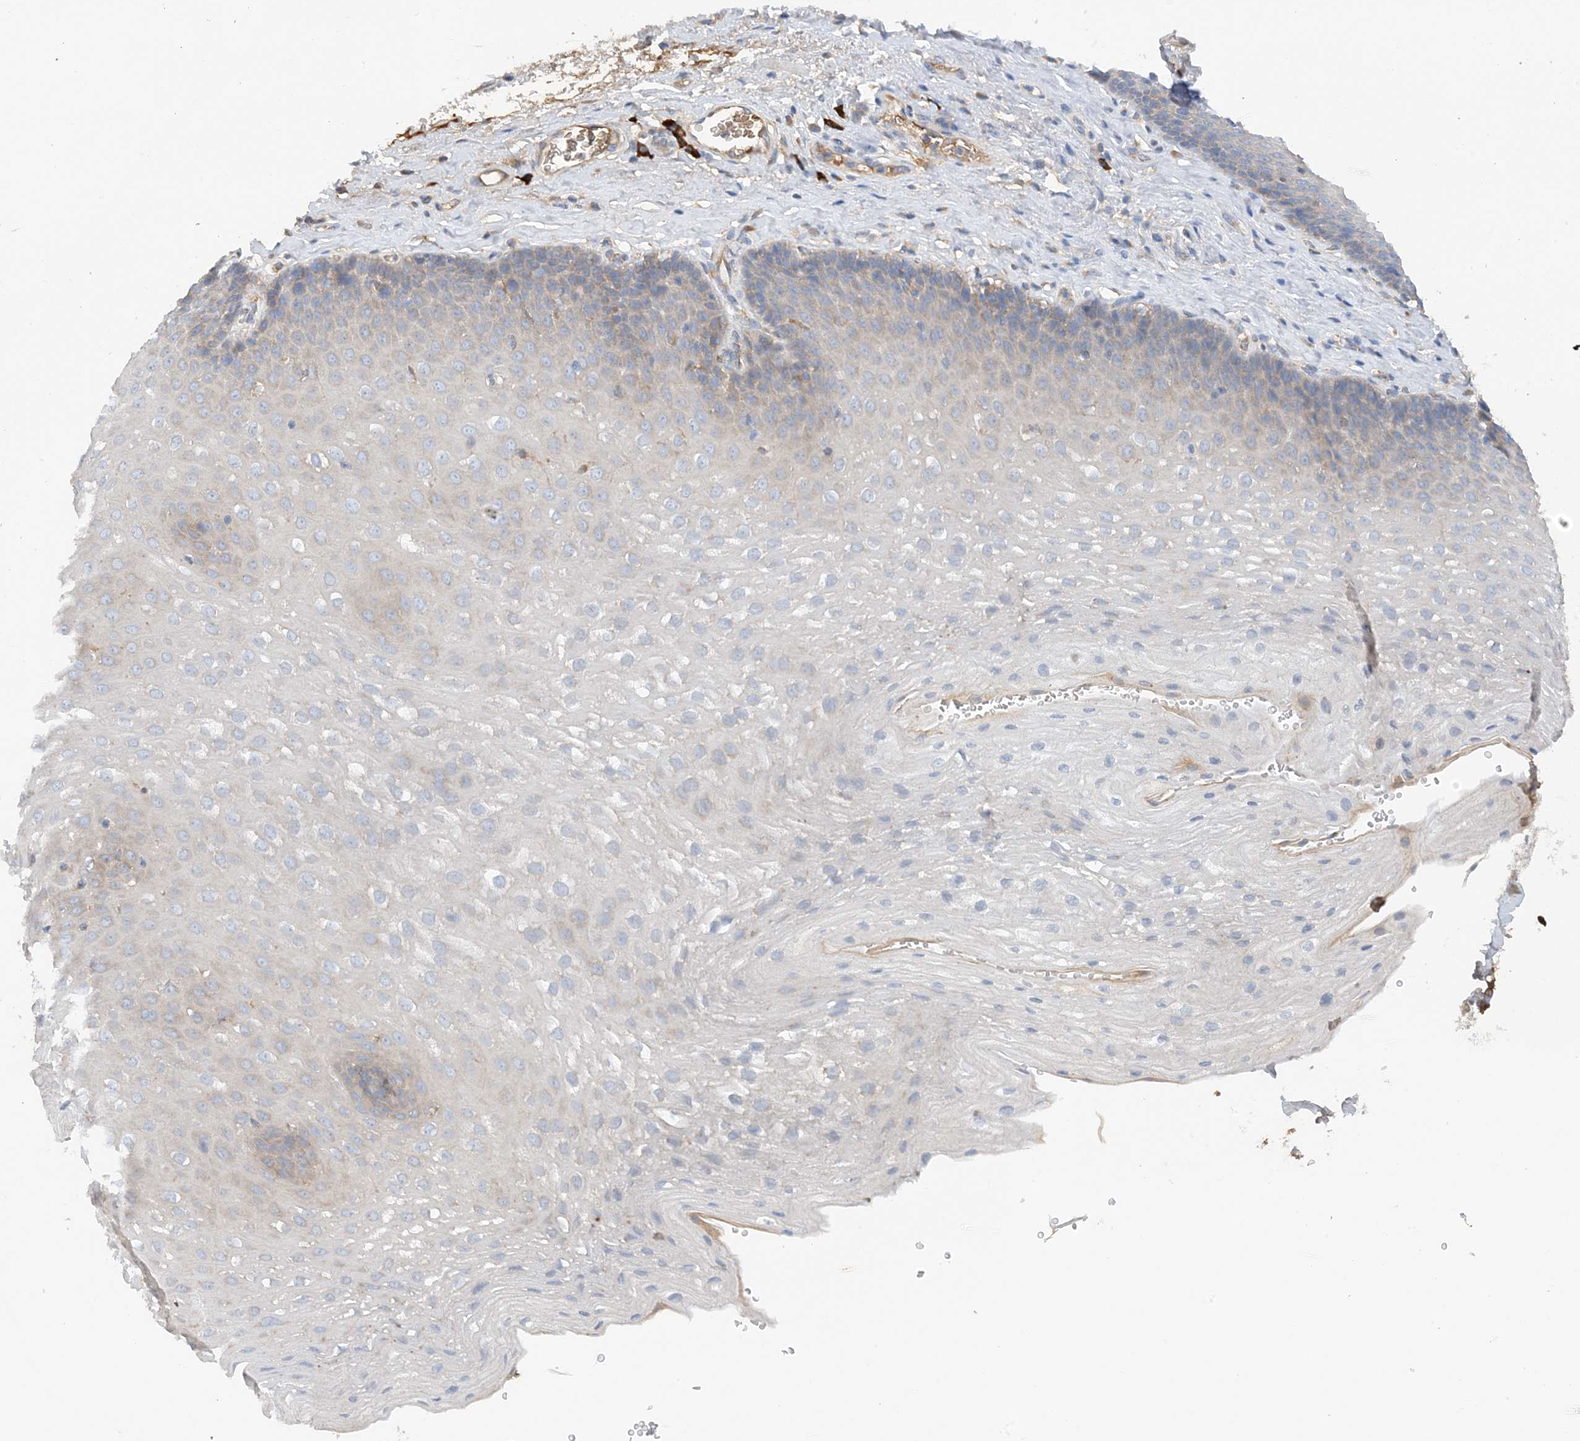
{"staining": {"intensity": "weak", "quantity": "<25%", "location": "cytoplasmic/membranous"}, "tissue": "esophagus", "cell_type": "Squamous epithelial cells", "image_type": "normal", "snomed": [{"axis": "morphology", "description": "Normal tissue, NOS"}, {"axis": "topography", "description": "Esophagus"}], "caption": "DAB (3,3'-diaminobenzidine) immunohistochemical staining of benign human esophagus displays no significant expression in squamous epithelial cells.", "gene": "SLC5A11", "patient": {"sex": "female", "age": 66}}